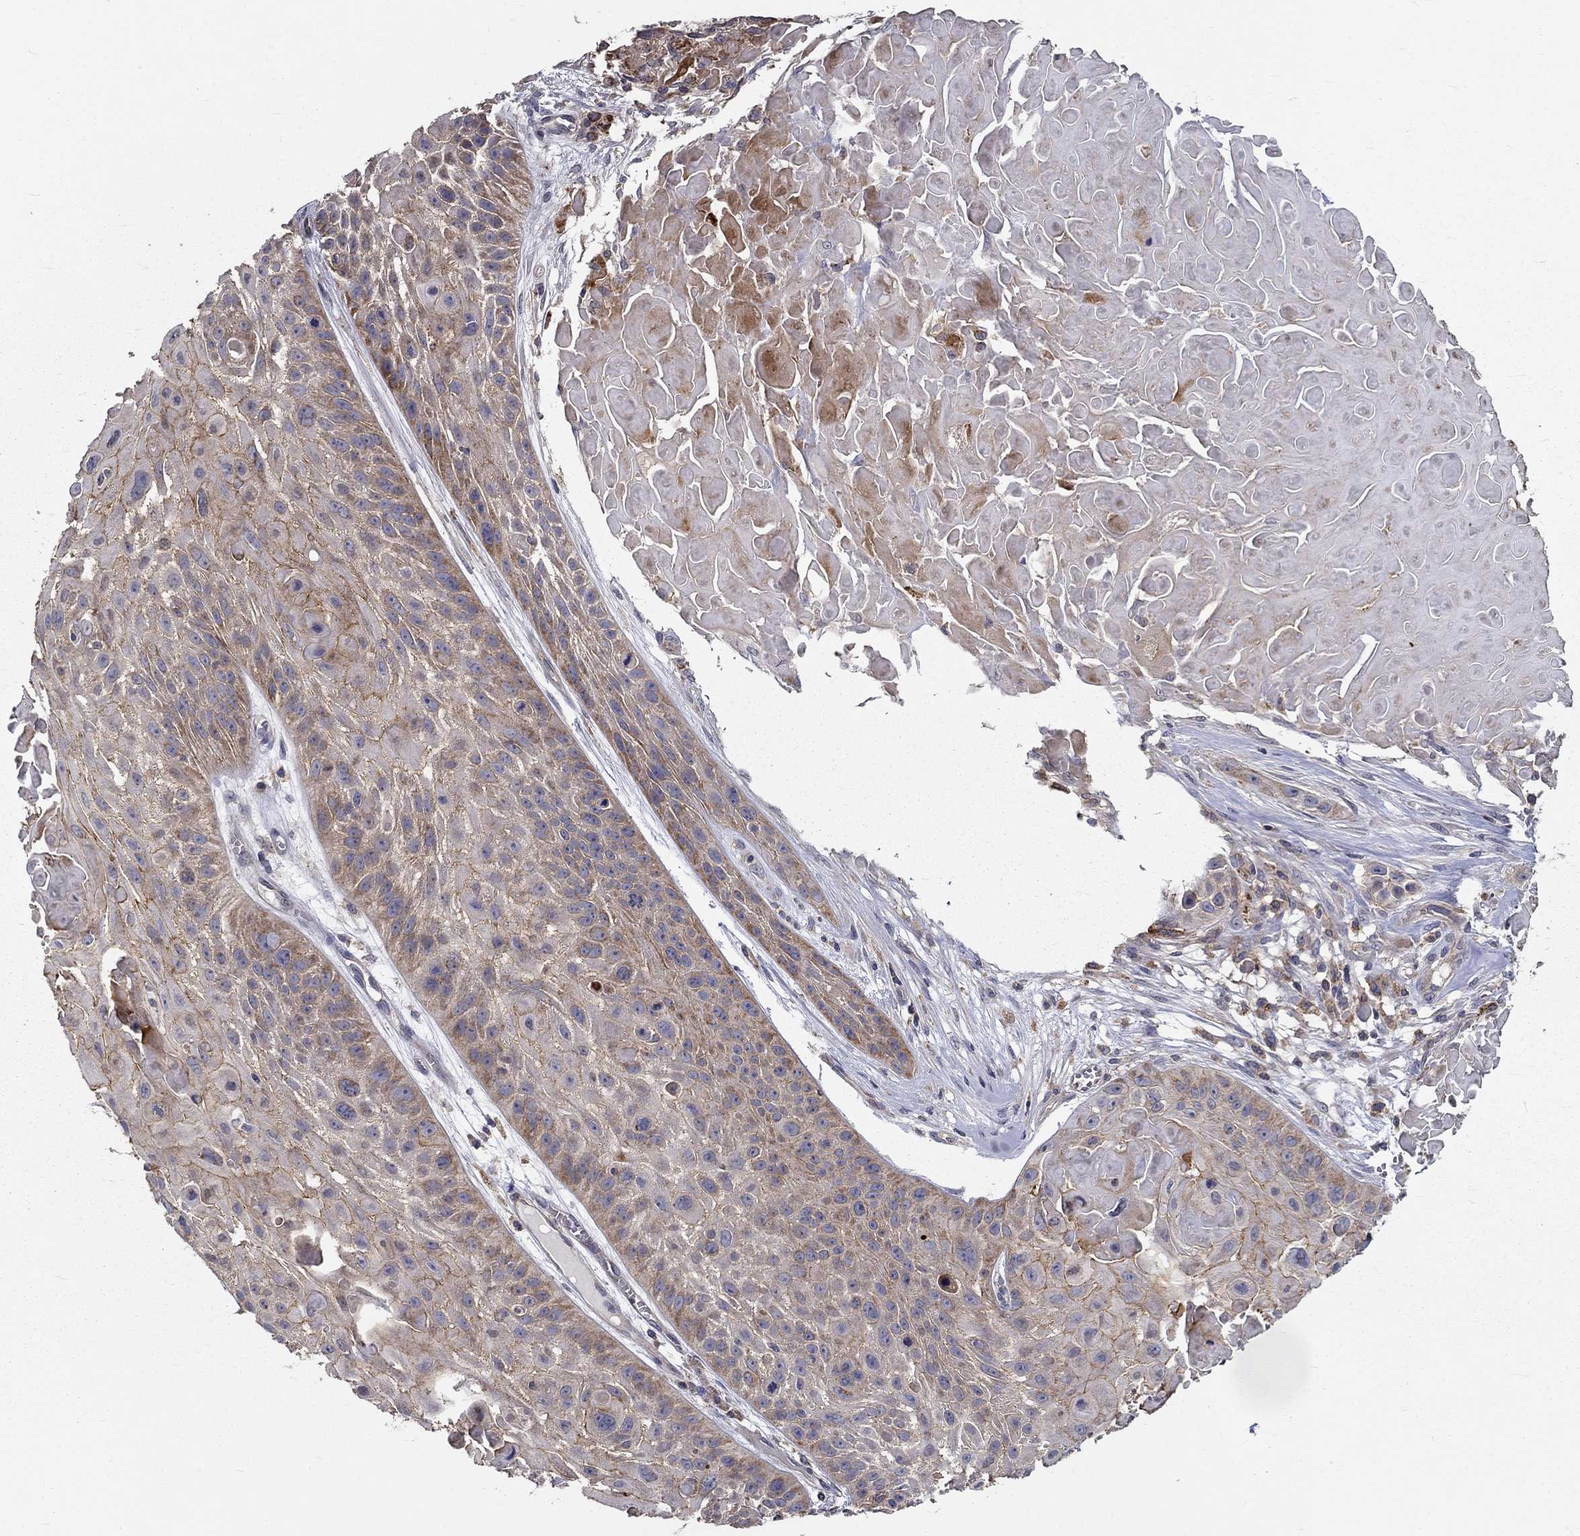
{"staining": {"intensity": "moderate", "quantity": "25%-75%", "location": "cytoplasmic/membranous"}, "tissue": "skin cancer", "cell_type": "Tumor cells", "image_type": "cancer", "snomed": [{"axis": "morphology", "description": "Squamous cell carcinoma, NOS"}, {"axis": "topography", "description": "Skin"}, {"axis": "topography", "description": "Anal"}], "caption": "DAB immunohistochemical staining of skin cancer reveals moderate cytoplasmic/membranous protein expression in approximately 25%-75% of tumor cells.", "gene": "ALDH4A1", "patient": {"sex": "female", "age": 75}}